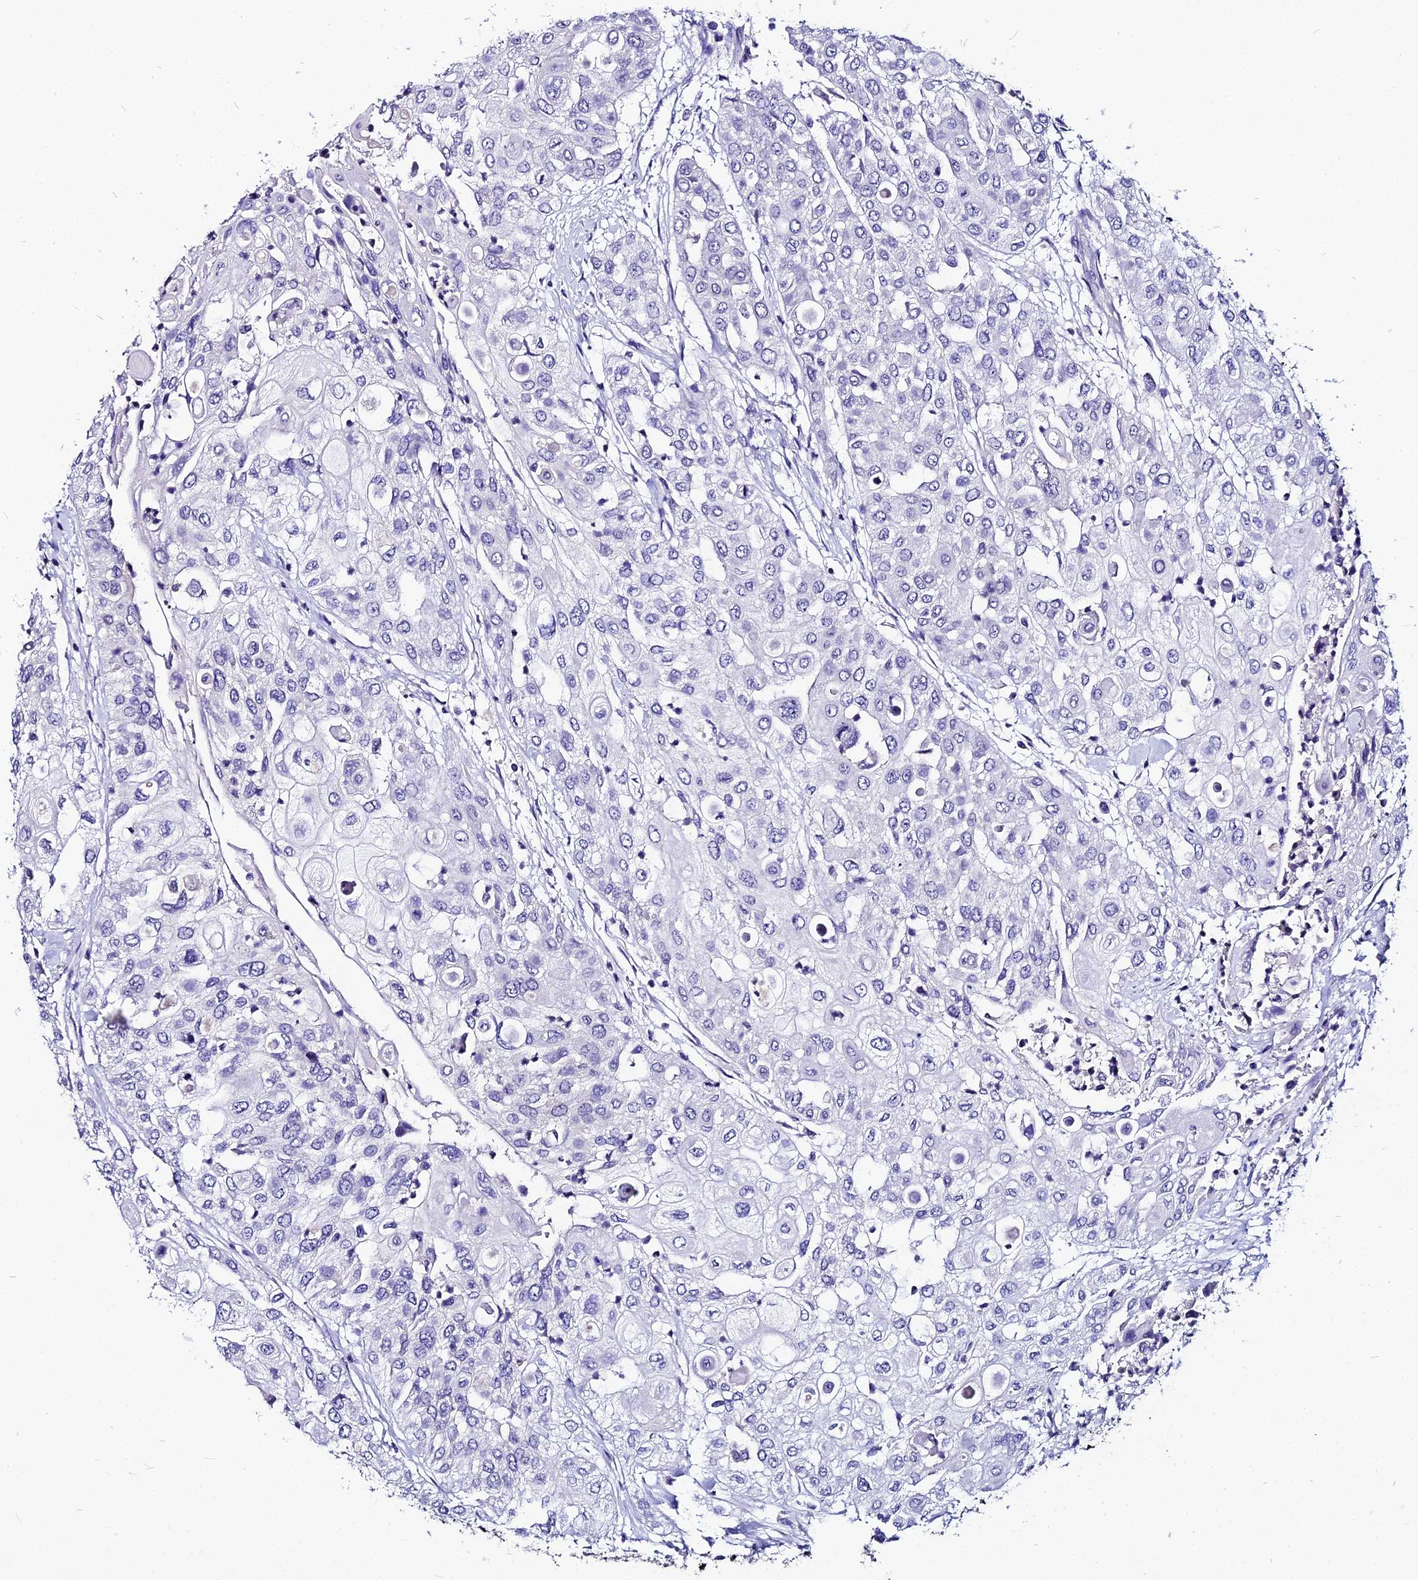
{"staining": {"intensity": "negative", "quantity": "none", "location": "none"}, "tissue": "urothelial cancer", "cell_type": "Tumor cells", "image_type": "cancer", "snomed": [{"axis": "morphology", "description": "Urothelial carcinoma, High grade"}, {"axis": "topography", "description": "Urinary bladder"}], "caption": "Tumor cells show no significant protein expression in high-grade urothelial carcinoma.", "gene": "LGALS7", "patient": {"sex": "female", "age": 79}}